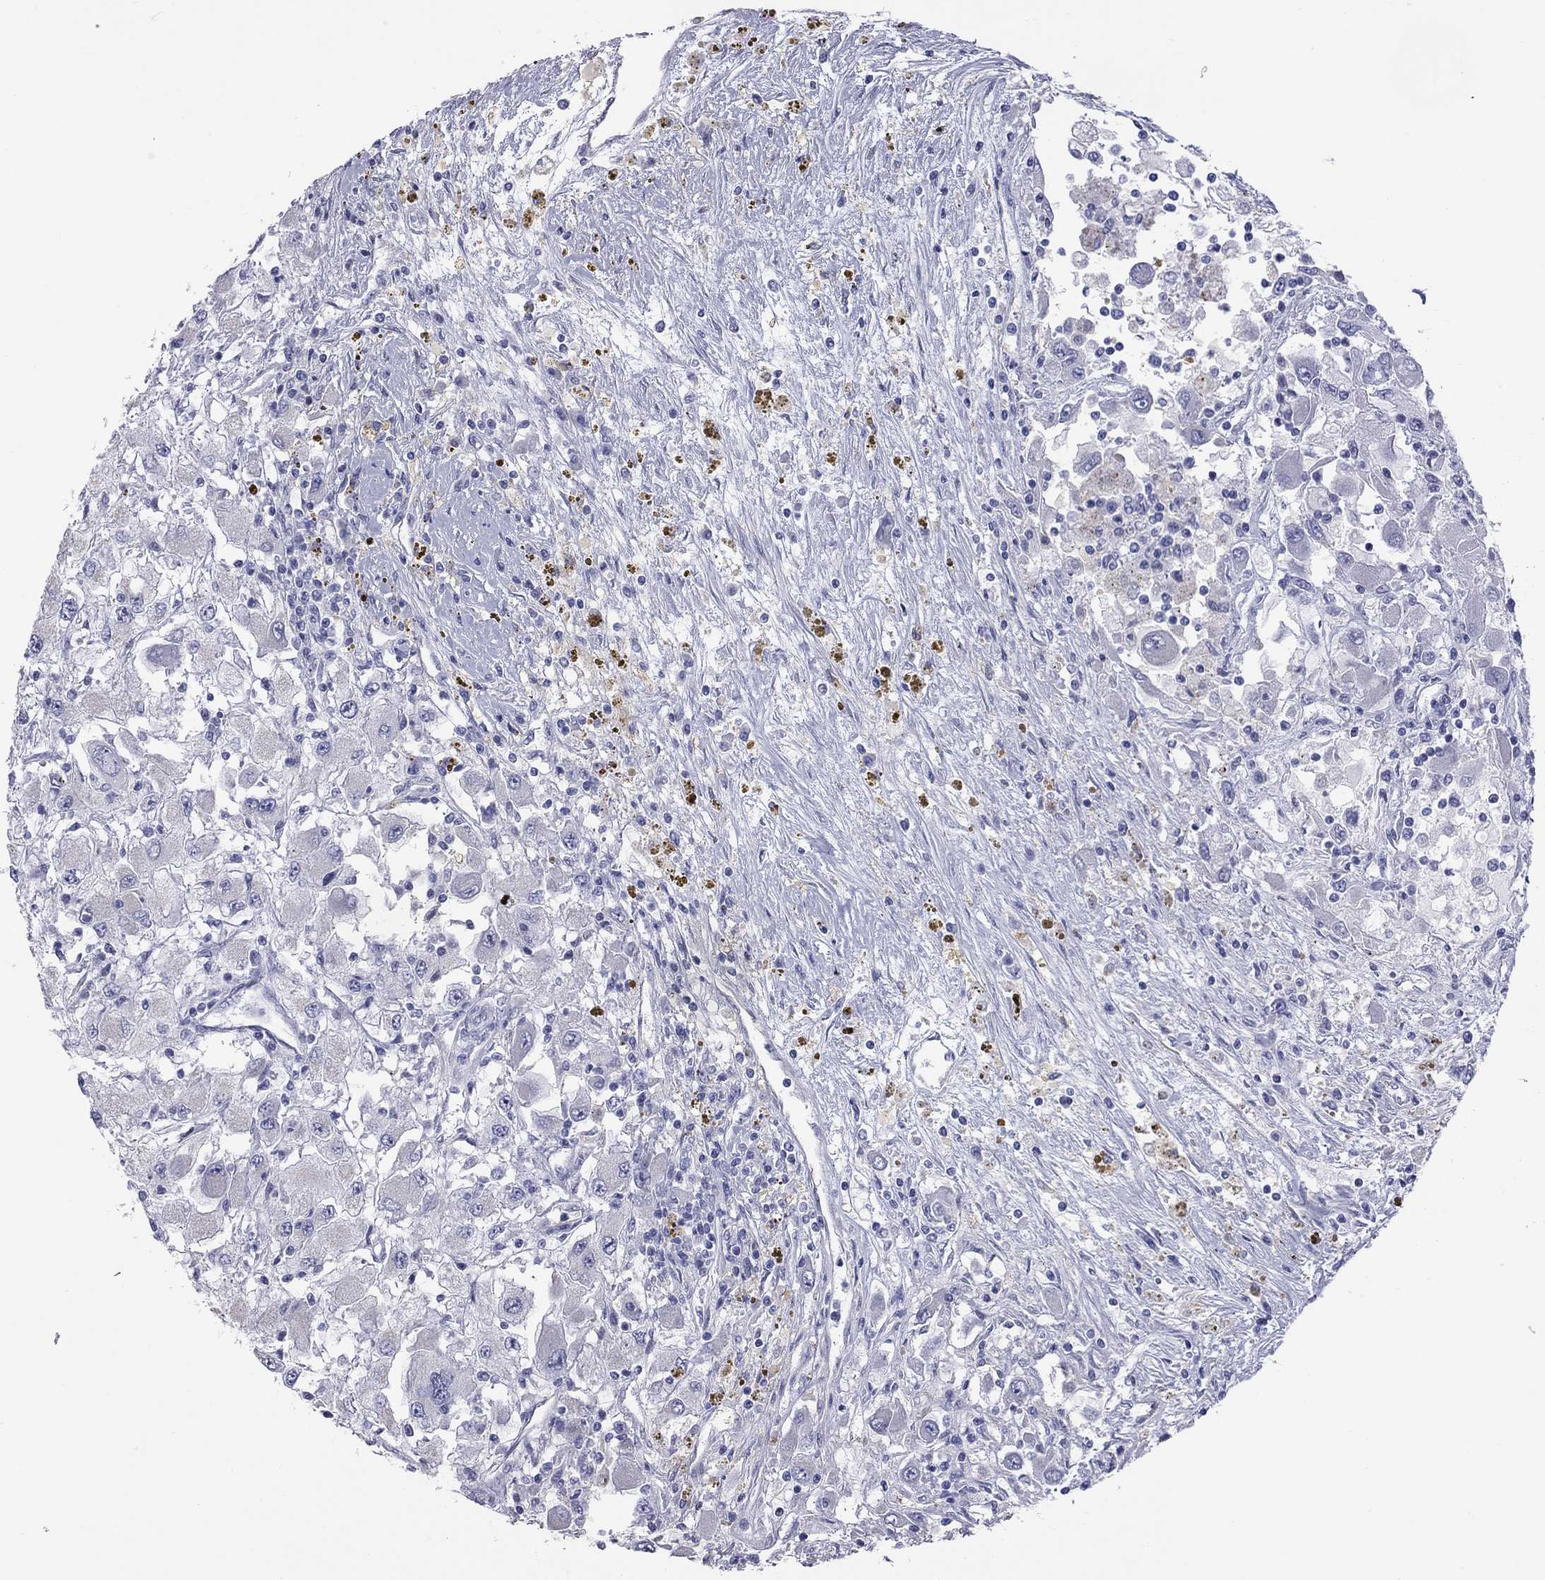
{"staining": {"intensity": "negative", "quantity": "none", "location": "none"}, "tissue": "renal cancer", "cell_type": "Tumor cells", "image_type": "cancer", "snomed": [{"axis": "morphology", "description": "Adenocarcinoma, NOS"}, {"axis": "topography", "description": "Kidney"}], "caption": "DAB immunohistochemical staining of adenocarcinoma (renal) demonstrates no significant positivity in tumor cells. (DAB immunohistochemistry visualized using brightfield microscopy, high magnification).", "gene": "HYLS1", "patient": {"sex": "female", "age": 67}}